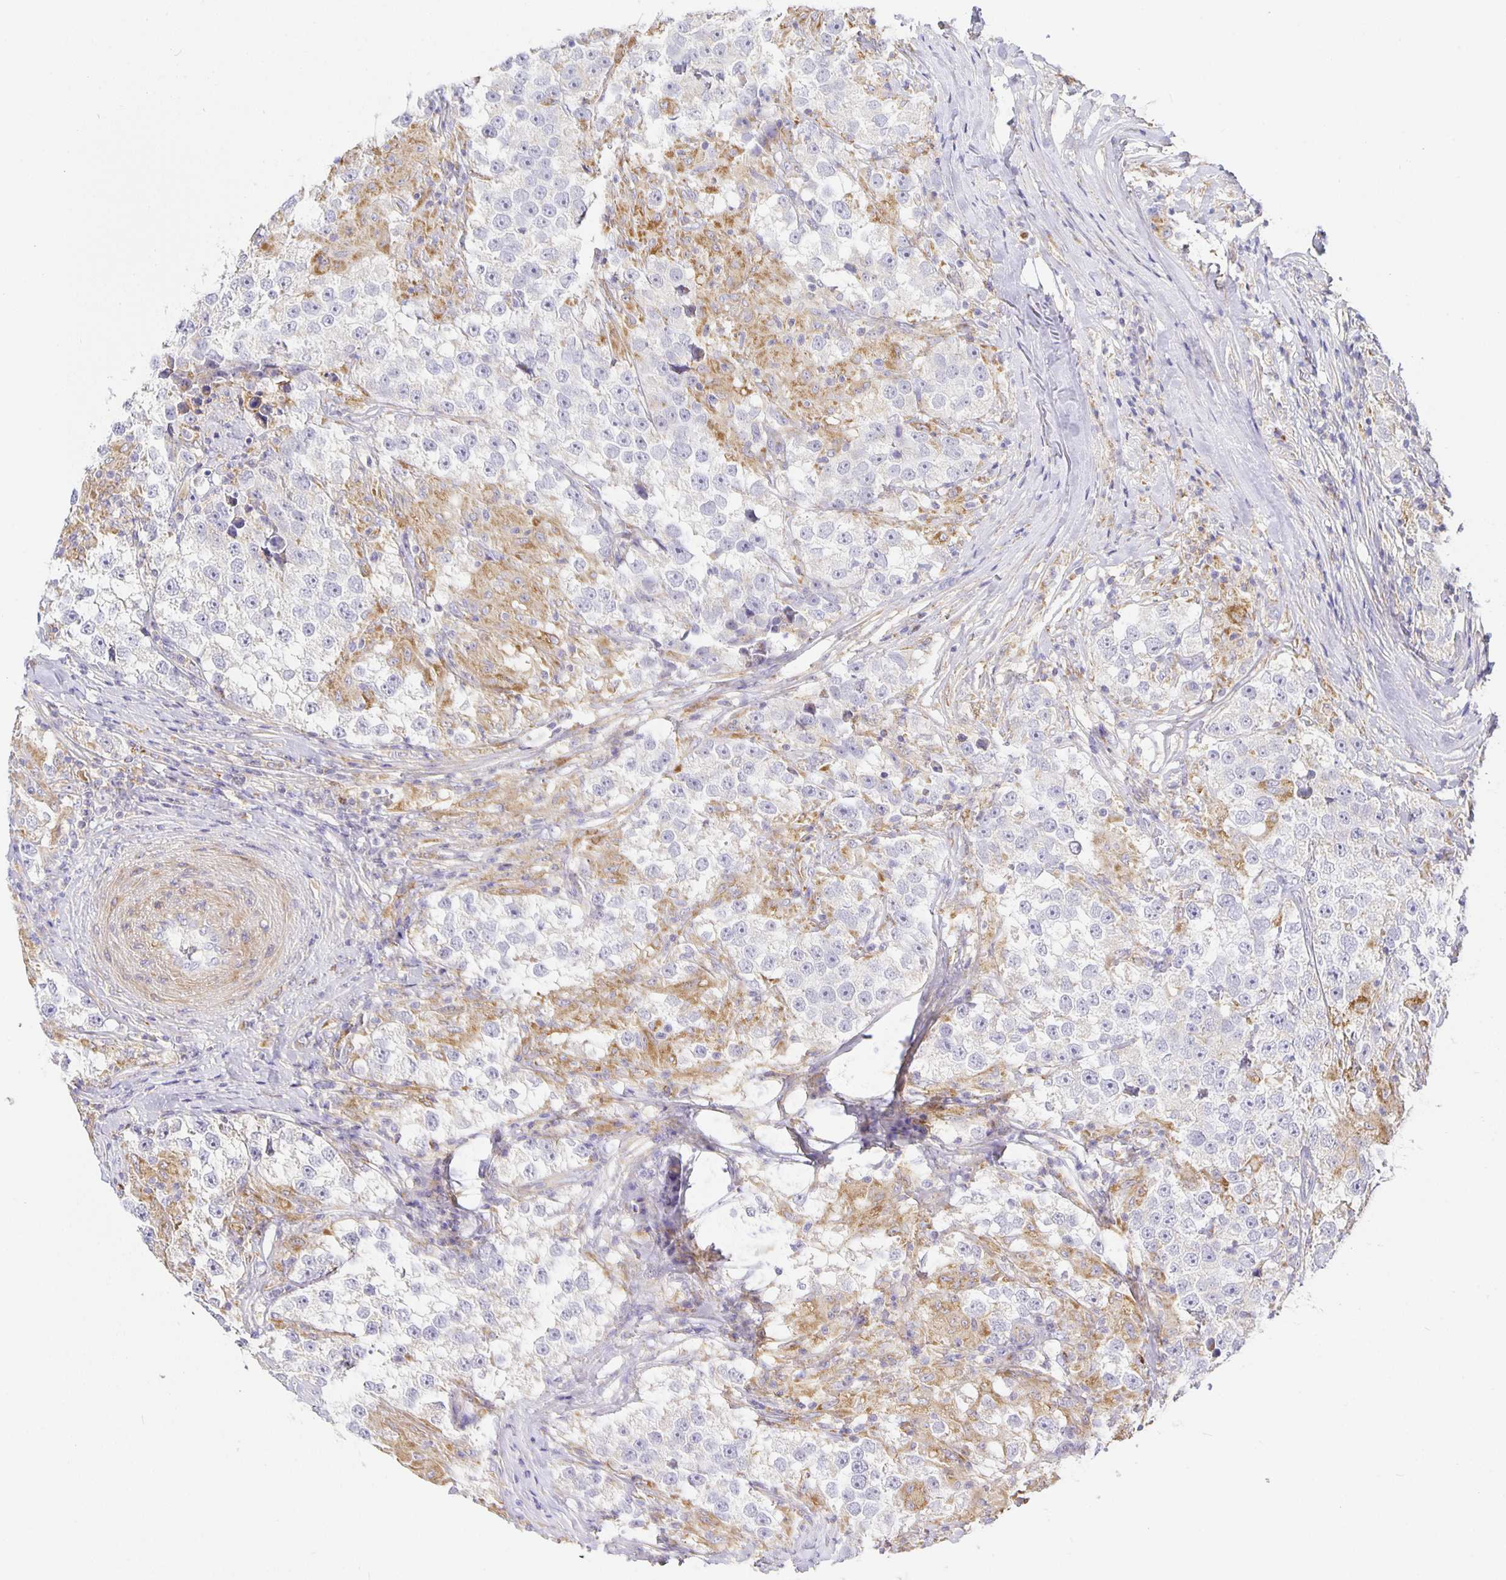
{"staining": {"intensity": "negative", "quantity": "none", "location": "none"}, "tissue": "testis cancer", "cell_type": "Tumor cells", "image_type": "cancer", "snomed": [{"axis": "morphology", "description": "Seminoma, NOS"}, {"axis": "topography", "description": "Testis"}], "caption": "An immunohistochemistry micrograph of seminoma (testis) is shown. There is no staining in tumor cells of seminoma (testis).", "gene": "FLRT3", "patient": {"sex": "male", "age": 46}}